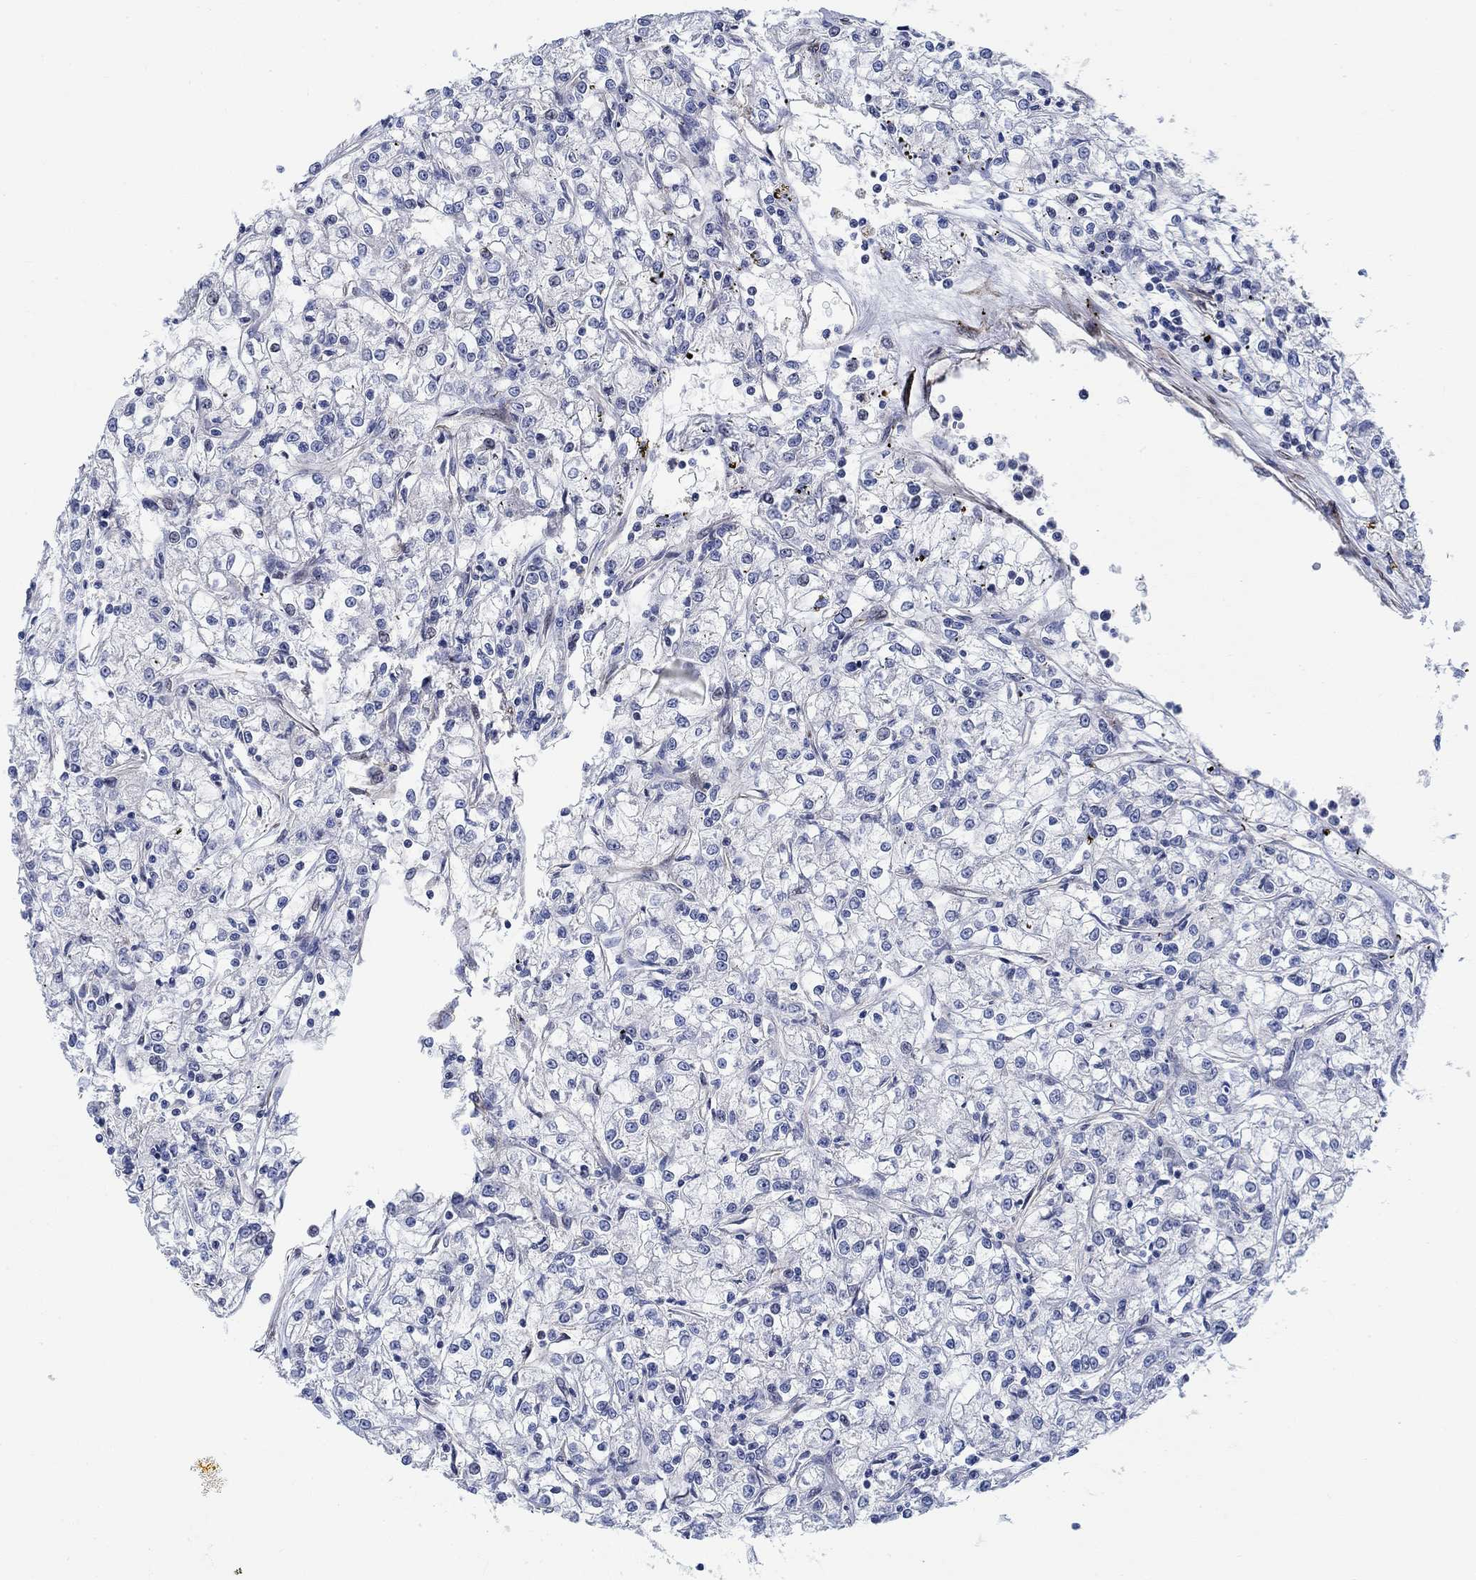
{"staining": {"intensity": "negative", "quantity": "none", "location": "none"}, "tissue": "renal cancer", "cell_type": "Tumor cells", "image_type": "cancer", "snomed": [{"axis": "morphology", "description": "Adenocarcinoma, NOS"}, {"axis": "topography", "description": "Kidney"}], "caption": "Immunohistochemistry (IHC) of human renal cancer (adenocarcinoma) reveals no positivity in tumor cells.", "gene": "KCNH8", "patient": {"sex": "female", "age": 59}}